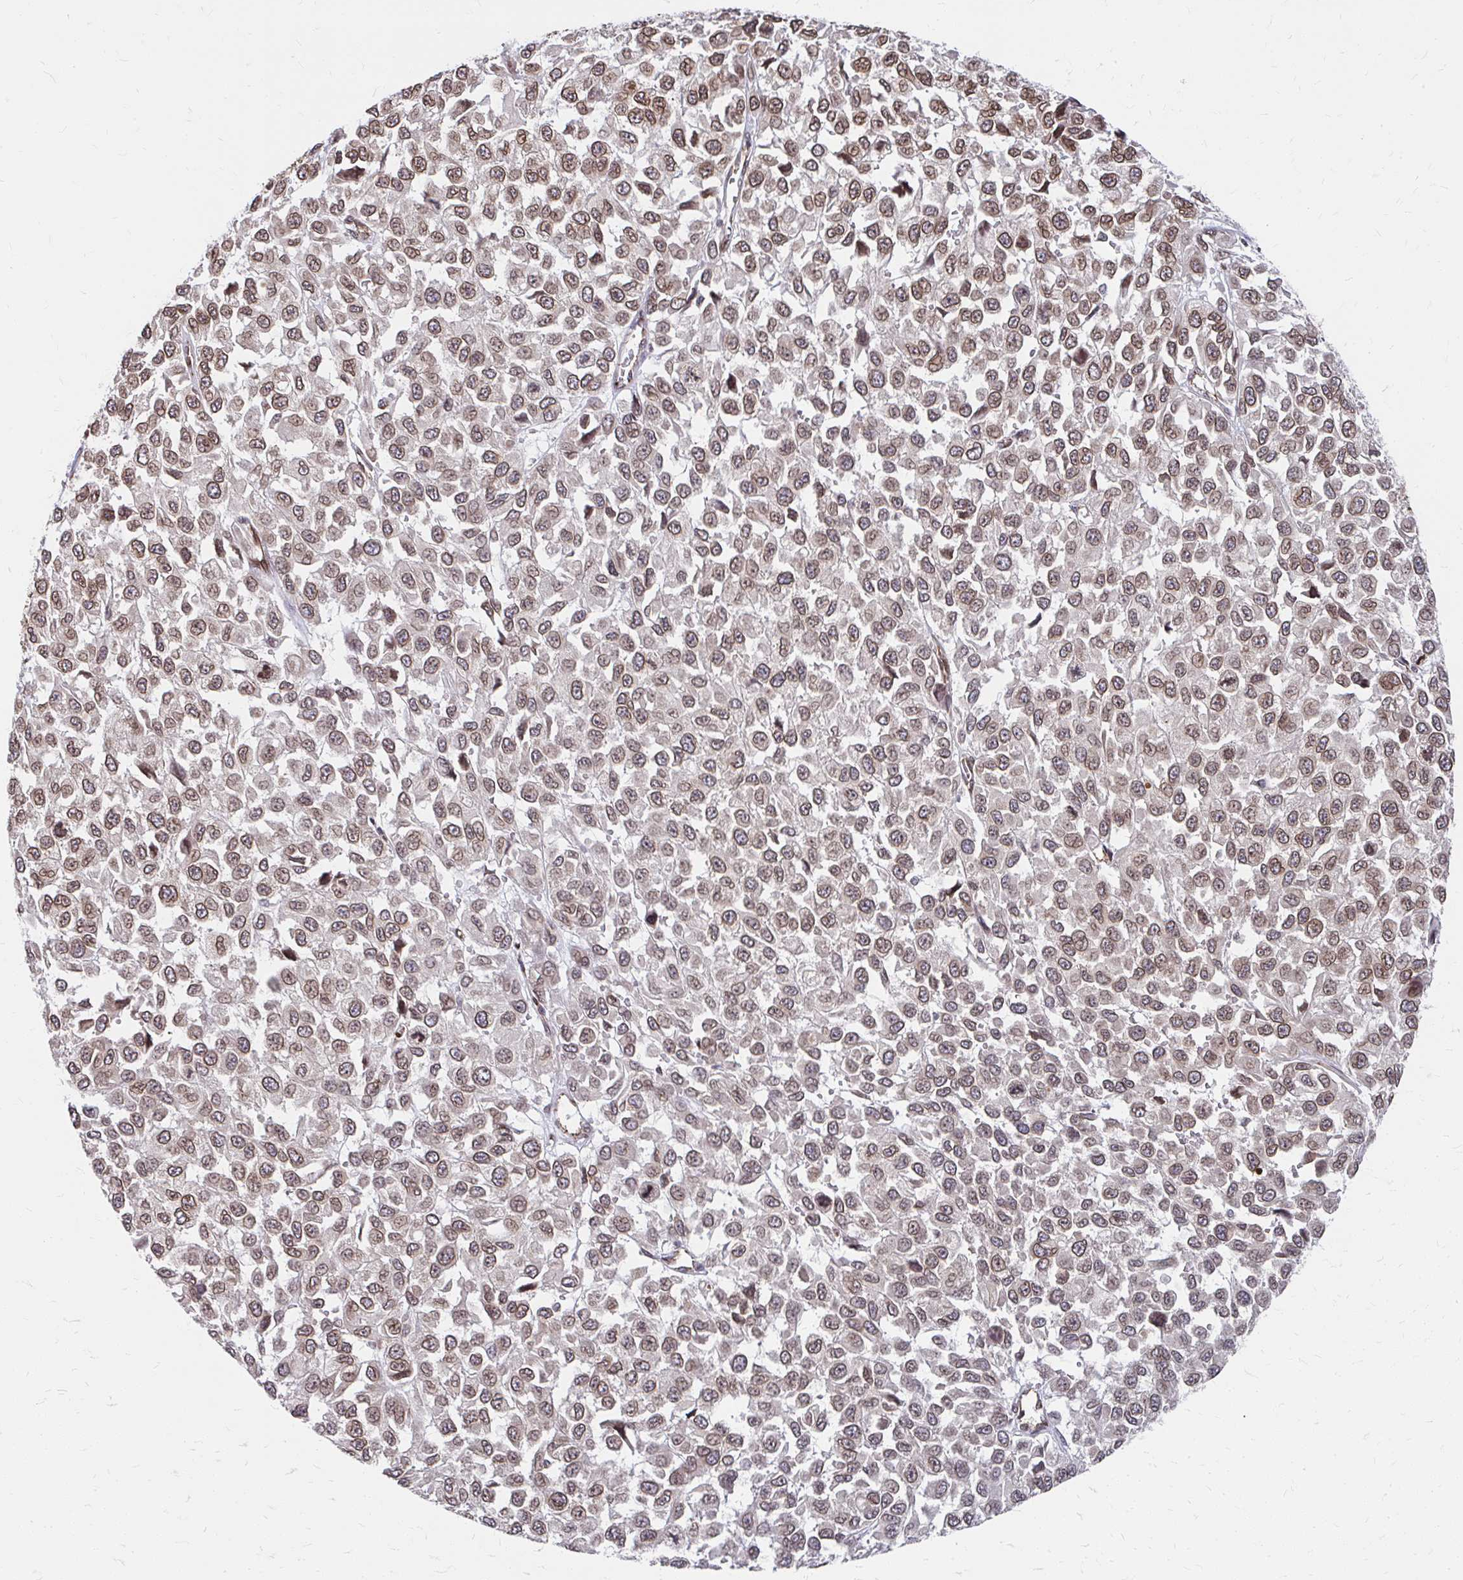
{"staining": {"intensity": "moderate", "quantity": ">75%", "location": "cytoplasmic/membranous,nuclear"}, "tissue": "melanoma", "cell_type": "Tumor cells", "image_type": "cancer", "snomed": [{"axis": "morphology", "description": "Malignant melanoma, NOS"}, {"axis": "topography", "description": "Skin"}], "caption": "There is medium levels of moderate cytoplasmic/membranous and nuclear expression in tumor cells of melanoma, as demonstrated by immunohistochemical staining (brown color).", "gene": "XPO1", "patient": {"sex": "male", "age": 62}}